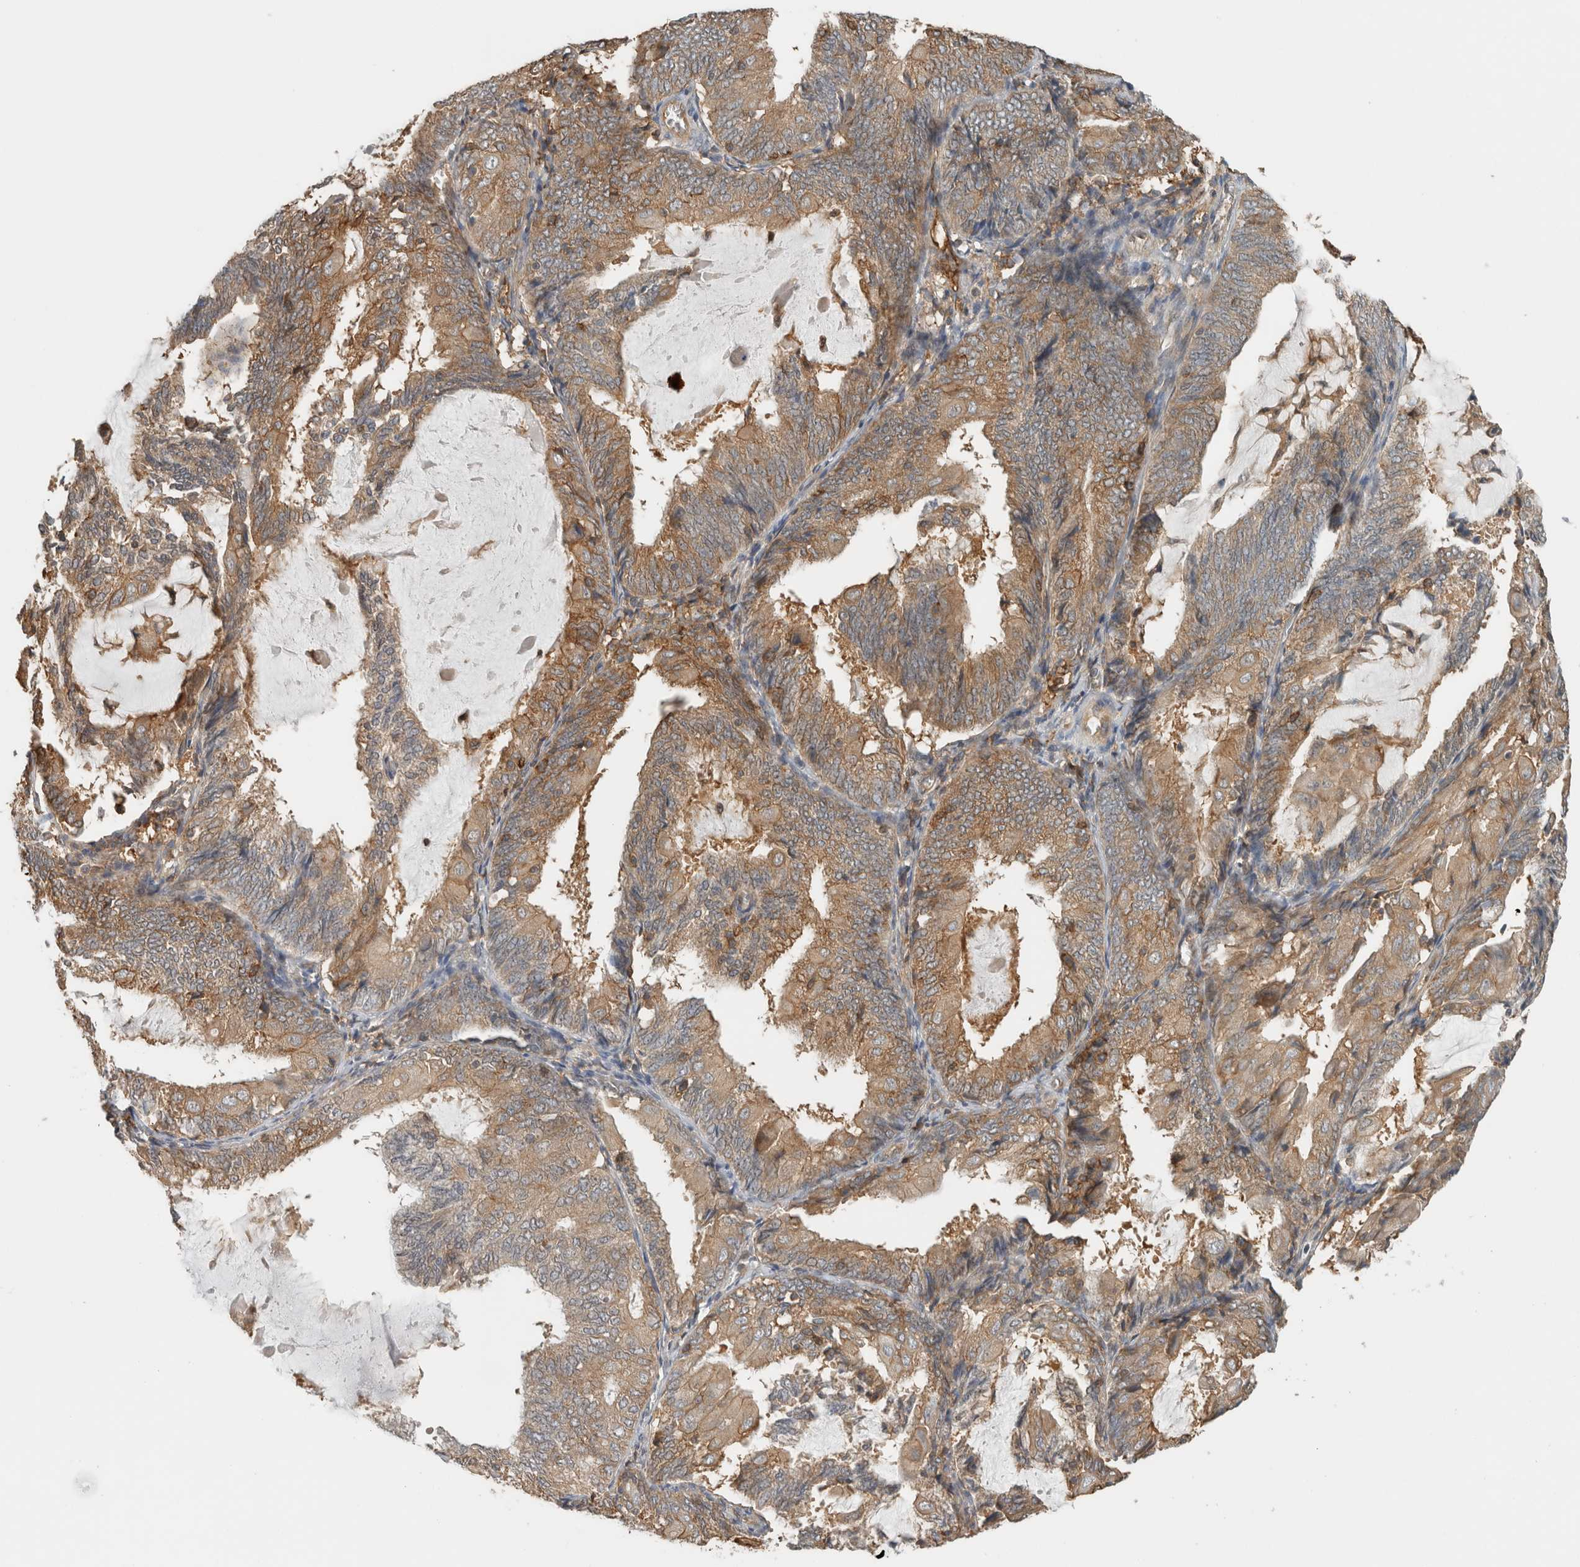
{"staining": {"intensity": "moderate", "quantity": "<25%", "location": "cytoplasmic/membranous"}, "tissue": "endometrial cancer", "cell_type": "Tumor cells", "image_type": "cancer", "snomed": [{"axis": "morphology", "description": "Adenocarcinoma, NOS"}, {"axis": "topography", "description": "Endometrium"}], "caption": "Immunohistochemistry (DAB) staining of adenocarcinoma (endometrial) shows moderate cytoplasmic/membranous protein expression in about <25% of tumor cells. The protein of interest is shown in brown color, while the nuclei are stained blue.", "gene": "PFDN4", "patient": {"sex": "female", "age": 81}}